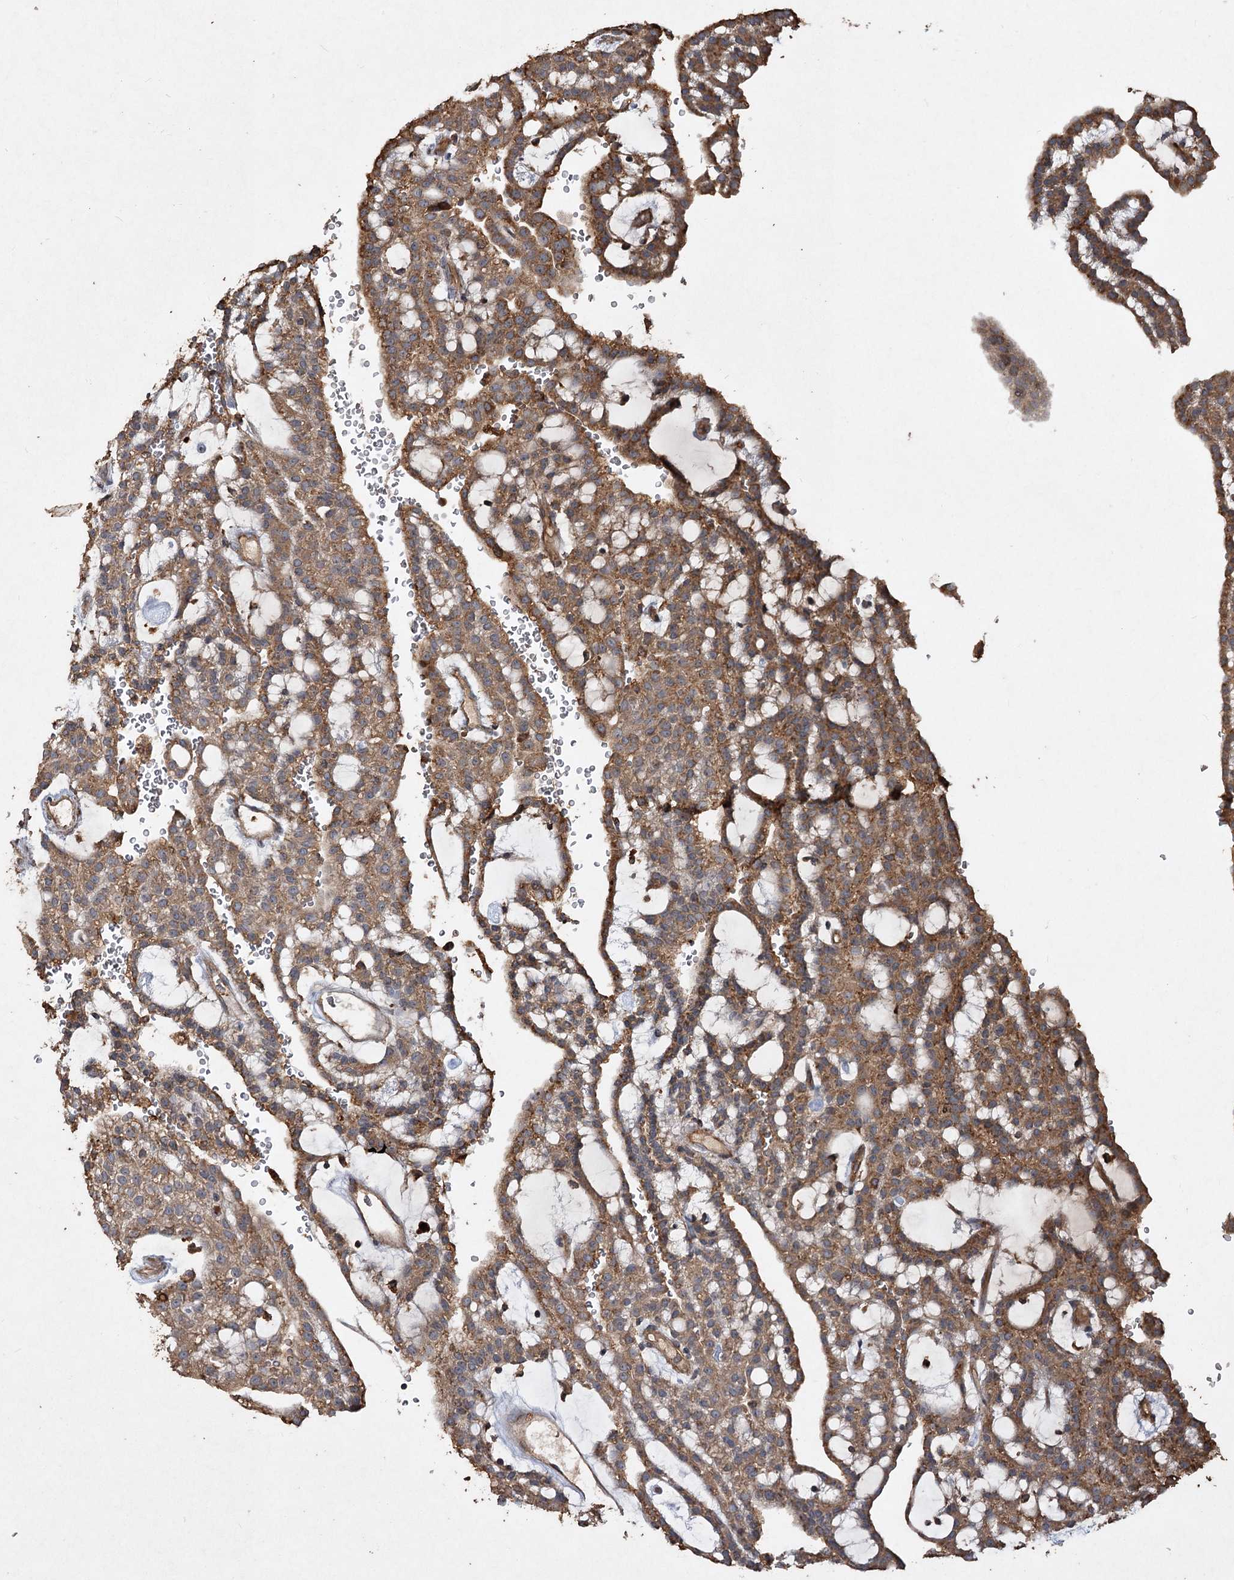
{"staining": {"intensity": "moderate", "quantity": ">75%", "location": "cytoplasmic/membranous"}, "tissue": "renal cancer", "cell_type": "Tumor cells", "image_type": "cancer", "snomed": [{"axis": "morphology", "description": "Adenocarcinoma, NOS"}, {"axis": "topography", "description": "Kidney"}], "caption": "Protein staining reveals moderate cytoplasmic/membranous positivity in approximately >75% of tumor cells in adenocarcinoma (renal). (brown staining indicates protein expression, while blue staining denotes nuclei).", "gene": "PIK3C2A", "patient": {"sex": "male", "age": 63}}